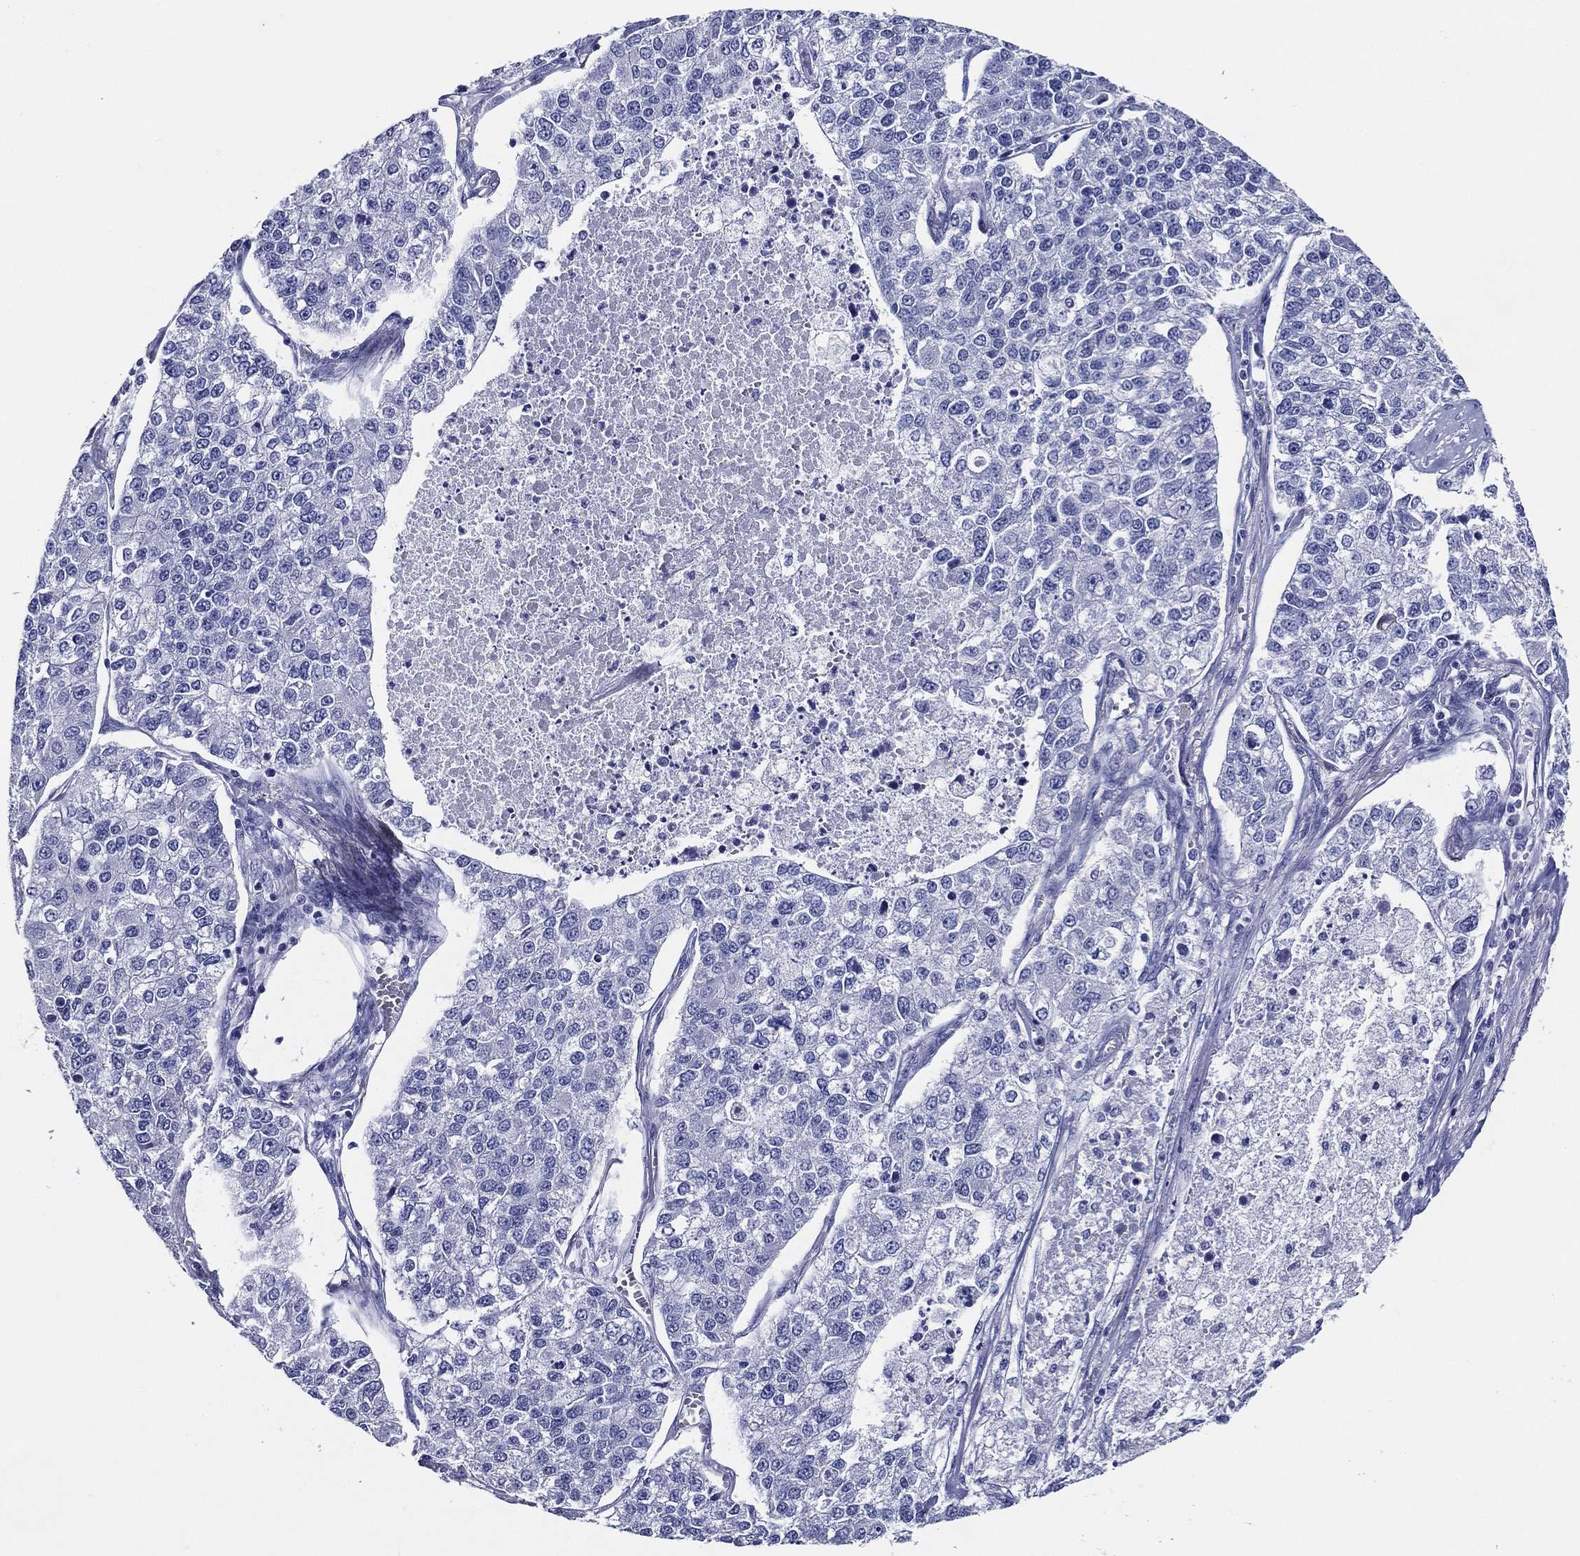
{"staining": {"intensity": "negative", "quantity": "none", "location": "none"}, "tissue": "lung cancer", "cell_type": "Tumor cells", "image_type": "cancer", "snomed": [{"axis": "morphology", "description": "Adenocarcinoma, NOS"}, {"axis": "topography", "description": "Lung"}], "caption": "Lung cancer was stained to show a protein in brown. There is no significant positivity in tumor cells.", "gene": "ACE2", "patient": {"sex": "male", "age": 49}}